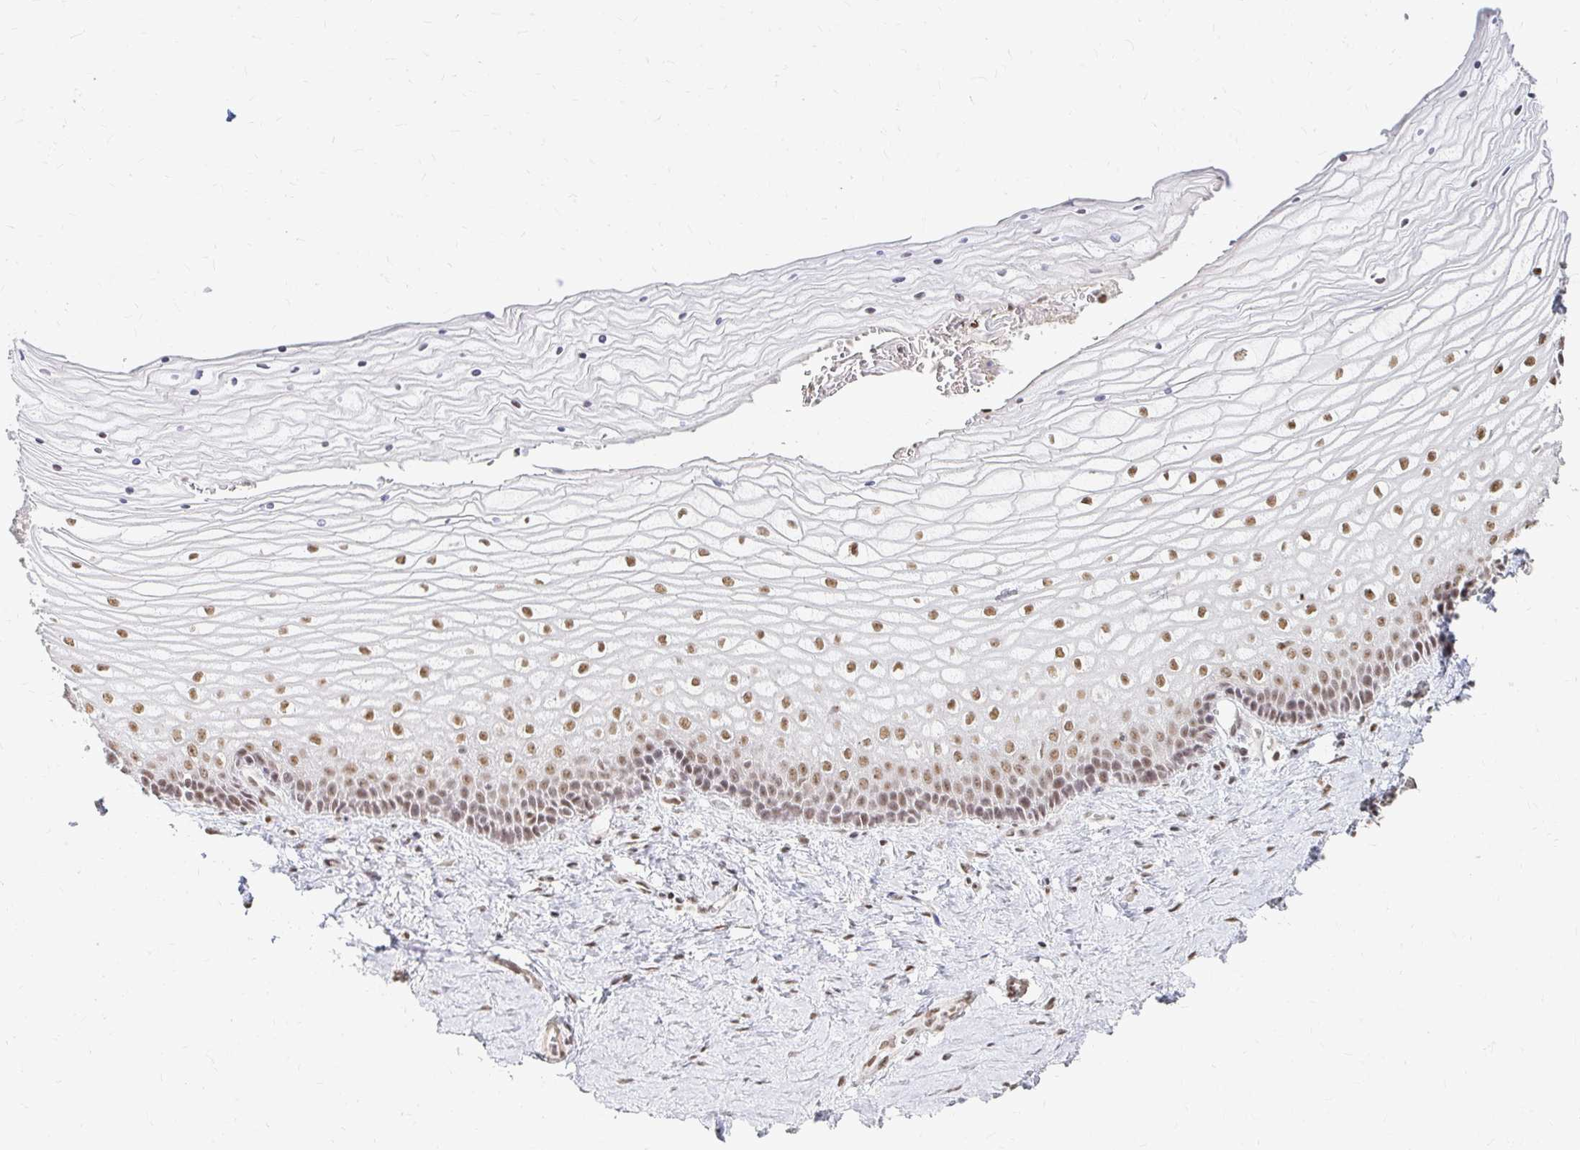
{"staining": {"intensity": "moderate", "quantity": ">75%", "location": "nuclear"}, "tissue": "vagina", "cell_type": "Squamous epithelial cells", "image_type": "normal", "snomed": [{"axis": "morphology", "description": "Normal tissue, NOS"}, {"axis": "topography", "description": "Vagina"}], "caption": "The micrograph displays a brown stain indicating the presence of a protein in the nuclear of squamous epithelial cells in vagina.", "gene": "HNRNPU", "patient": {"sex": "female", "age": 45}}